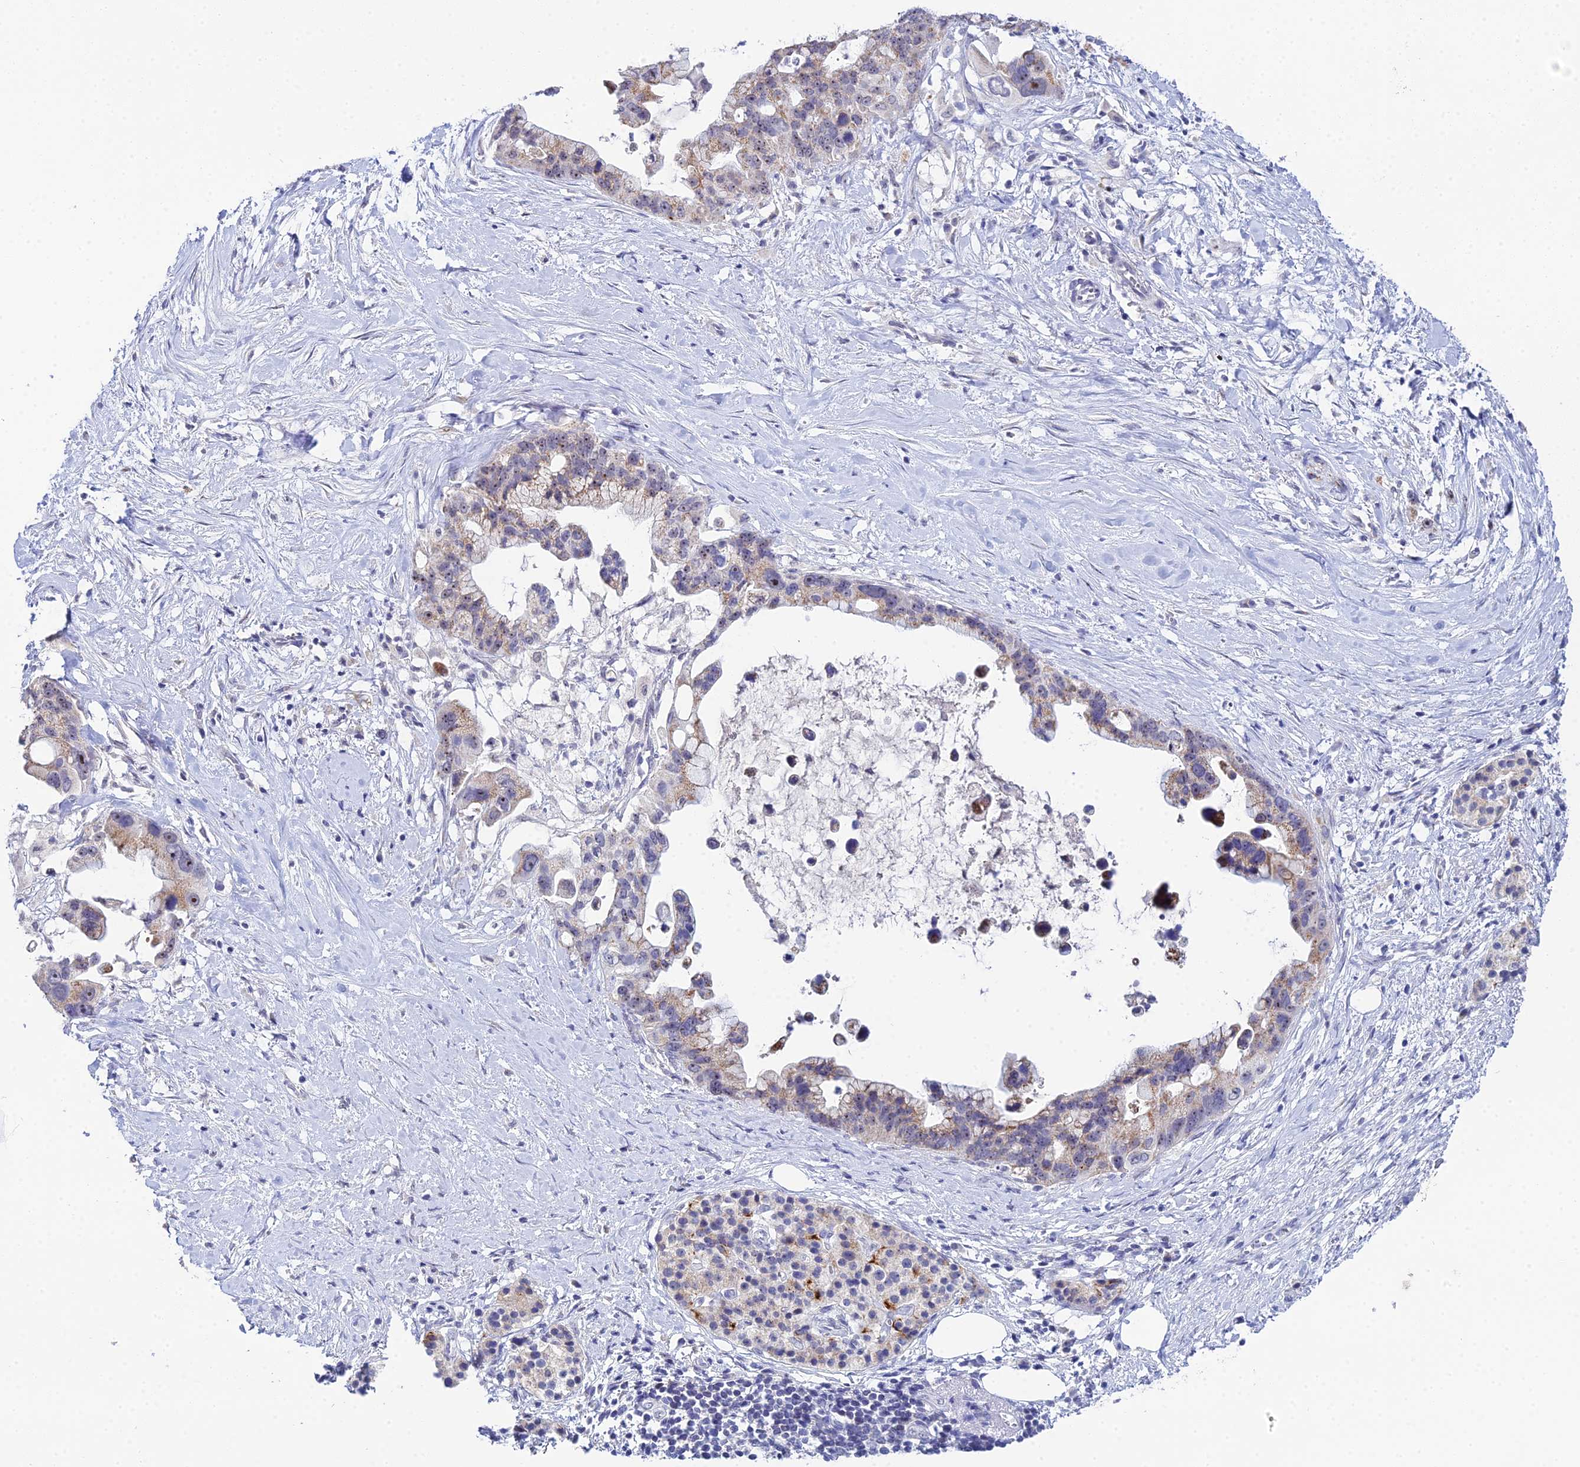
{"staining": {"intensity": "weak", "quantity": ">75%", "location": "cytoplasmic/membranous,nuclear"}, "tissue": "pancreatic cancer", "cell_type": "Tumor cells", "image_type": "cancer", "snomed": [{"axis": "morphology", "description": "Adenocarcinoma, NOS"}, {"axis": "topography", "description": "Pancreas"}], "caption": "Immunohistochemical staining of human pancreatic cancer (adenocarcinoma) displays low levels of weak cytoplasmic/membranous and nuclear positivity in approximately >75% of tumor cells.", "gene": "PLPP4", "patient": {"sex": "female", "age": 83}}